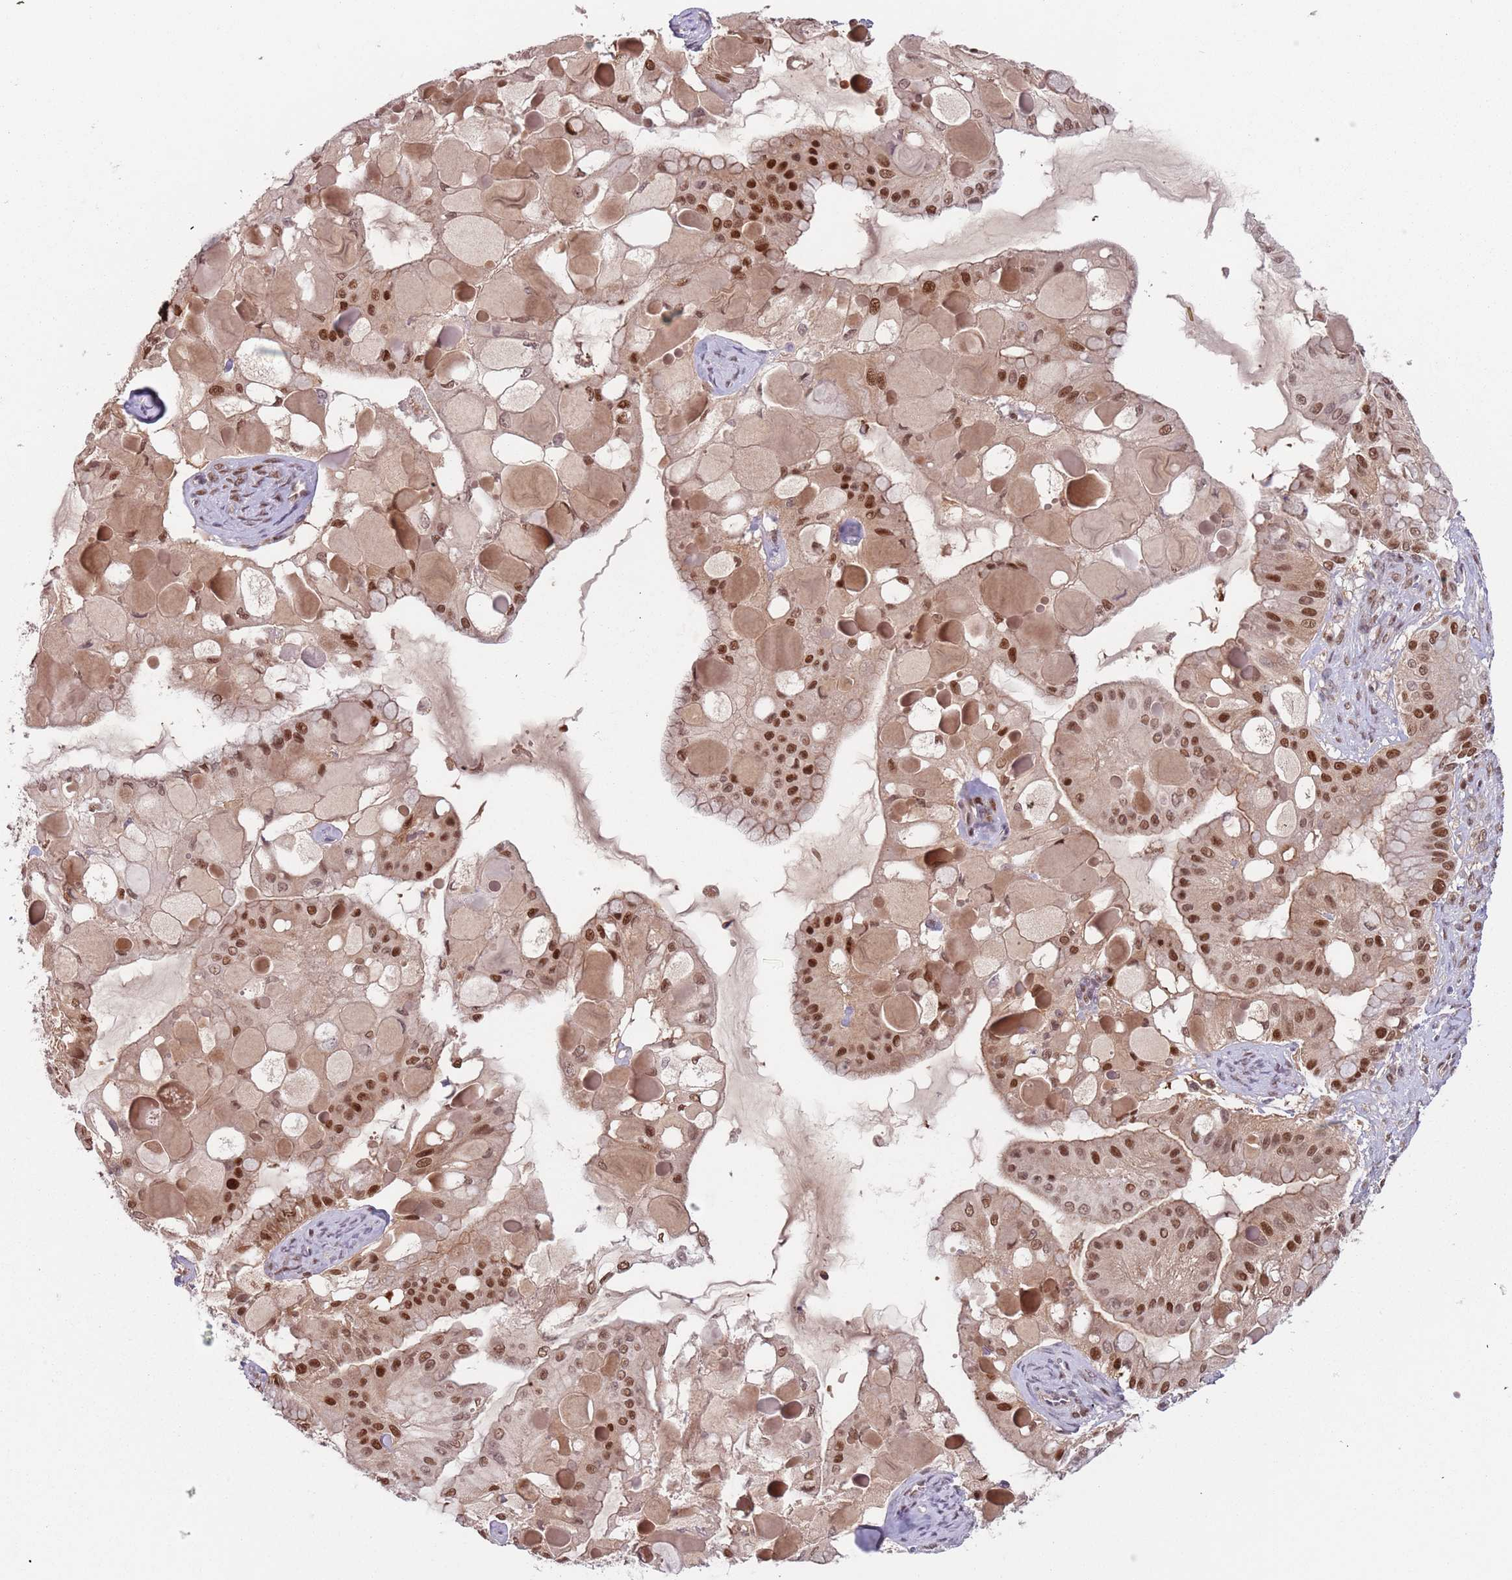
{"staining": {"intensity": "strong", "quantity": ">75%", "location": "nuclear"}, "tissue": "ovarian cancer", "cell_type": "Tumor cells", "image_type": "cancer", "snomed": [{"axis": "morphology", "description": "Cystadenocarcinoma, mucinous, NOS"}, {"axis": "topography", "description": "Ovary"}], "caption": "Immunohistochemistry (IHC) staining of ovarian cancer, which exhibits high levels of strong nuclear expression in about >75% of tumor cells indicating strong nuclear protein positivity. The staining was performed using DAB (brown) for protein detection and nuclei were counterstained in hematoxylin (blue).", "gene": "RMND5B", "patient": {"sex": "female", "age": 61}}